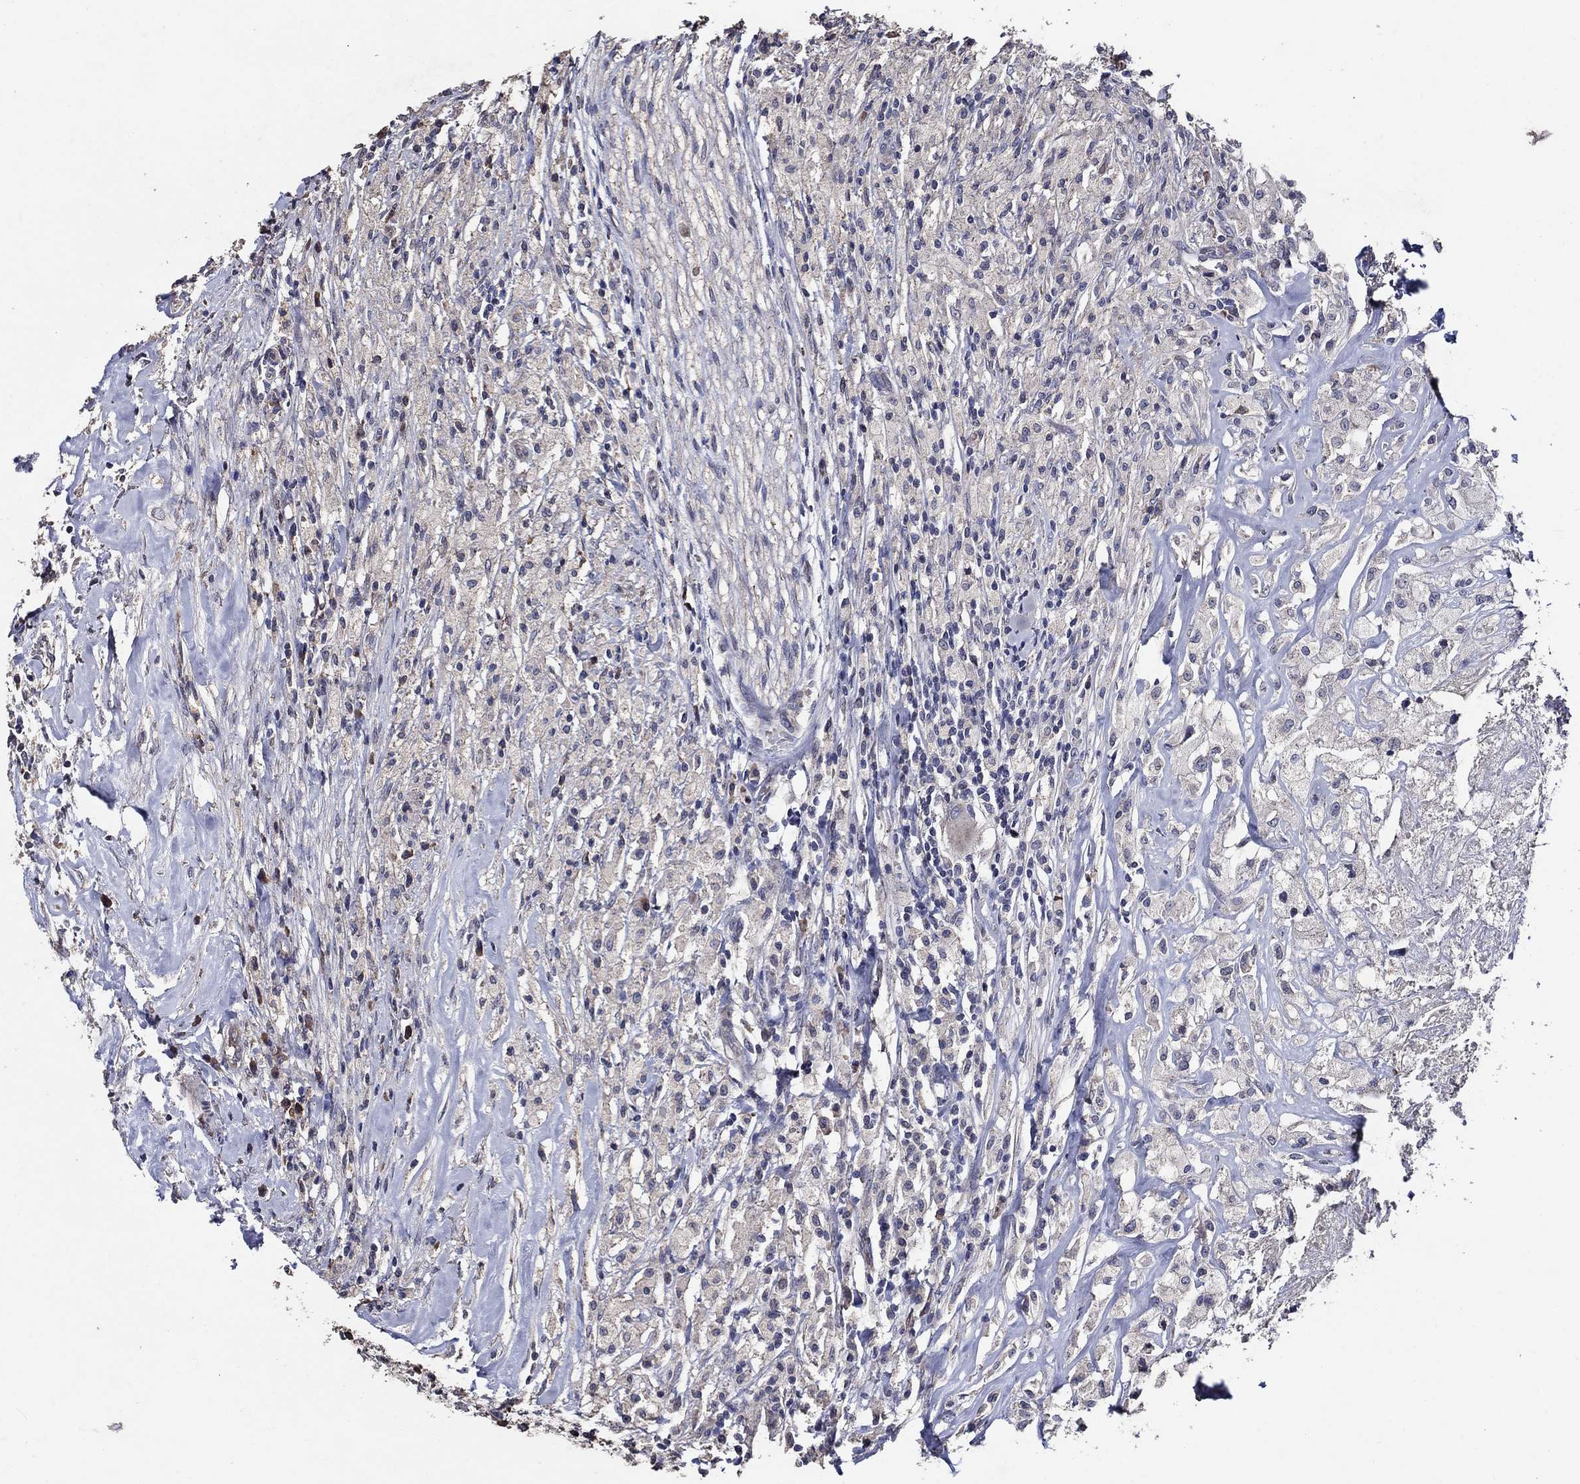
{"staining": {"intensity": "negative", "quantity": "none", "location": "none"}, "tissue": "testis cancer", "cell_type": "Tumor cells", "image_type": "cancer", "snomed": [{"axis": "morphology", "description": "Necrosis, NOS"}, {"axis": "morphology", "description": "Carcinoma, Embryonal, NOS"}, {"axis": "topography", "description": "Testis"}], "caption": "Tumor cells are negative for brown protein staining in embryonal carcinoma (testis).", "gene": "HAP1", "patient": {"sex": "male", "age": 19}}